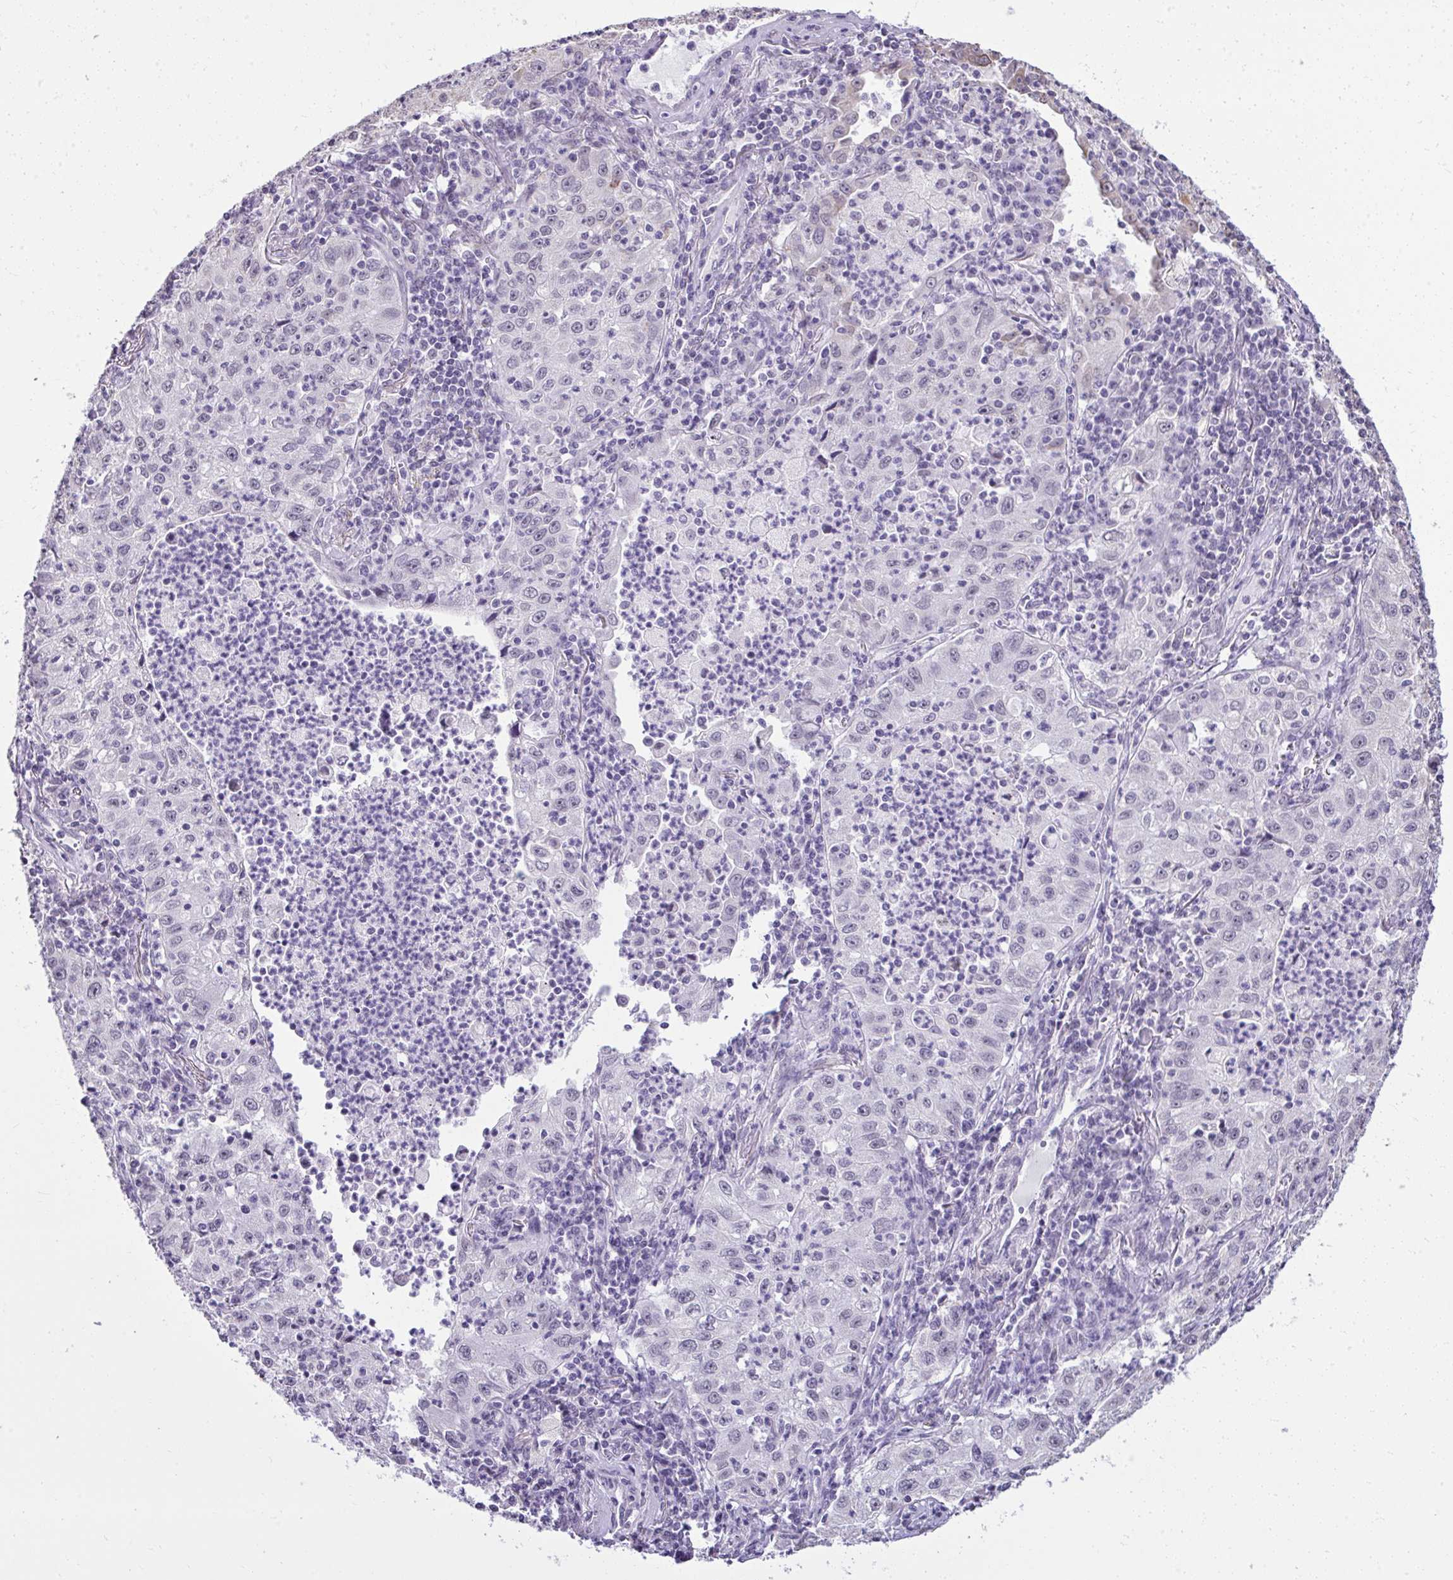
{"staining": {"intensity": "negative", "quantity": "none", "location": "none"}, "tissue": "lung cancer", "cell_type": "Tumor cells", "image_type": "cancer", "snomed": [{"axis": "morphology", "description": "Squamous cell carcinoma, NOS"}, {"axis": "topography", "description": "Lung"}], "caption": "Squamous cell carcinoma (lung) stained for a protein using immunohistochemistry (IHC) shows no positivity tumor cells.", "gene": "NPPA", "patient": {"sex": "male", "age": 71}}